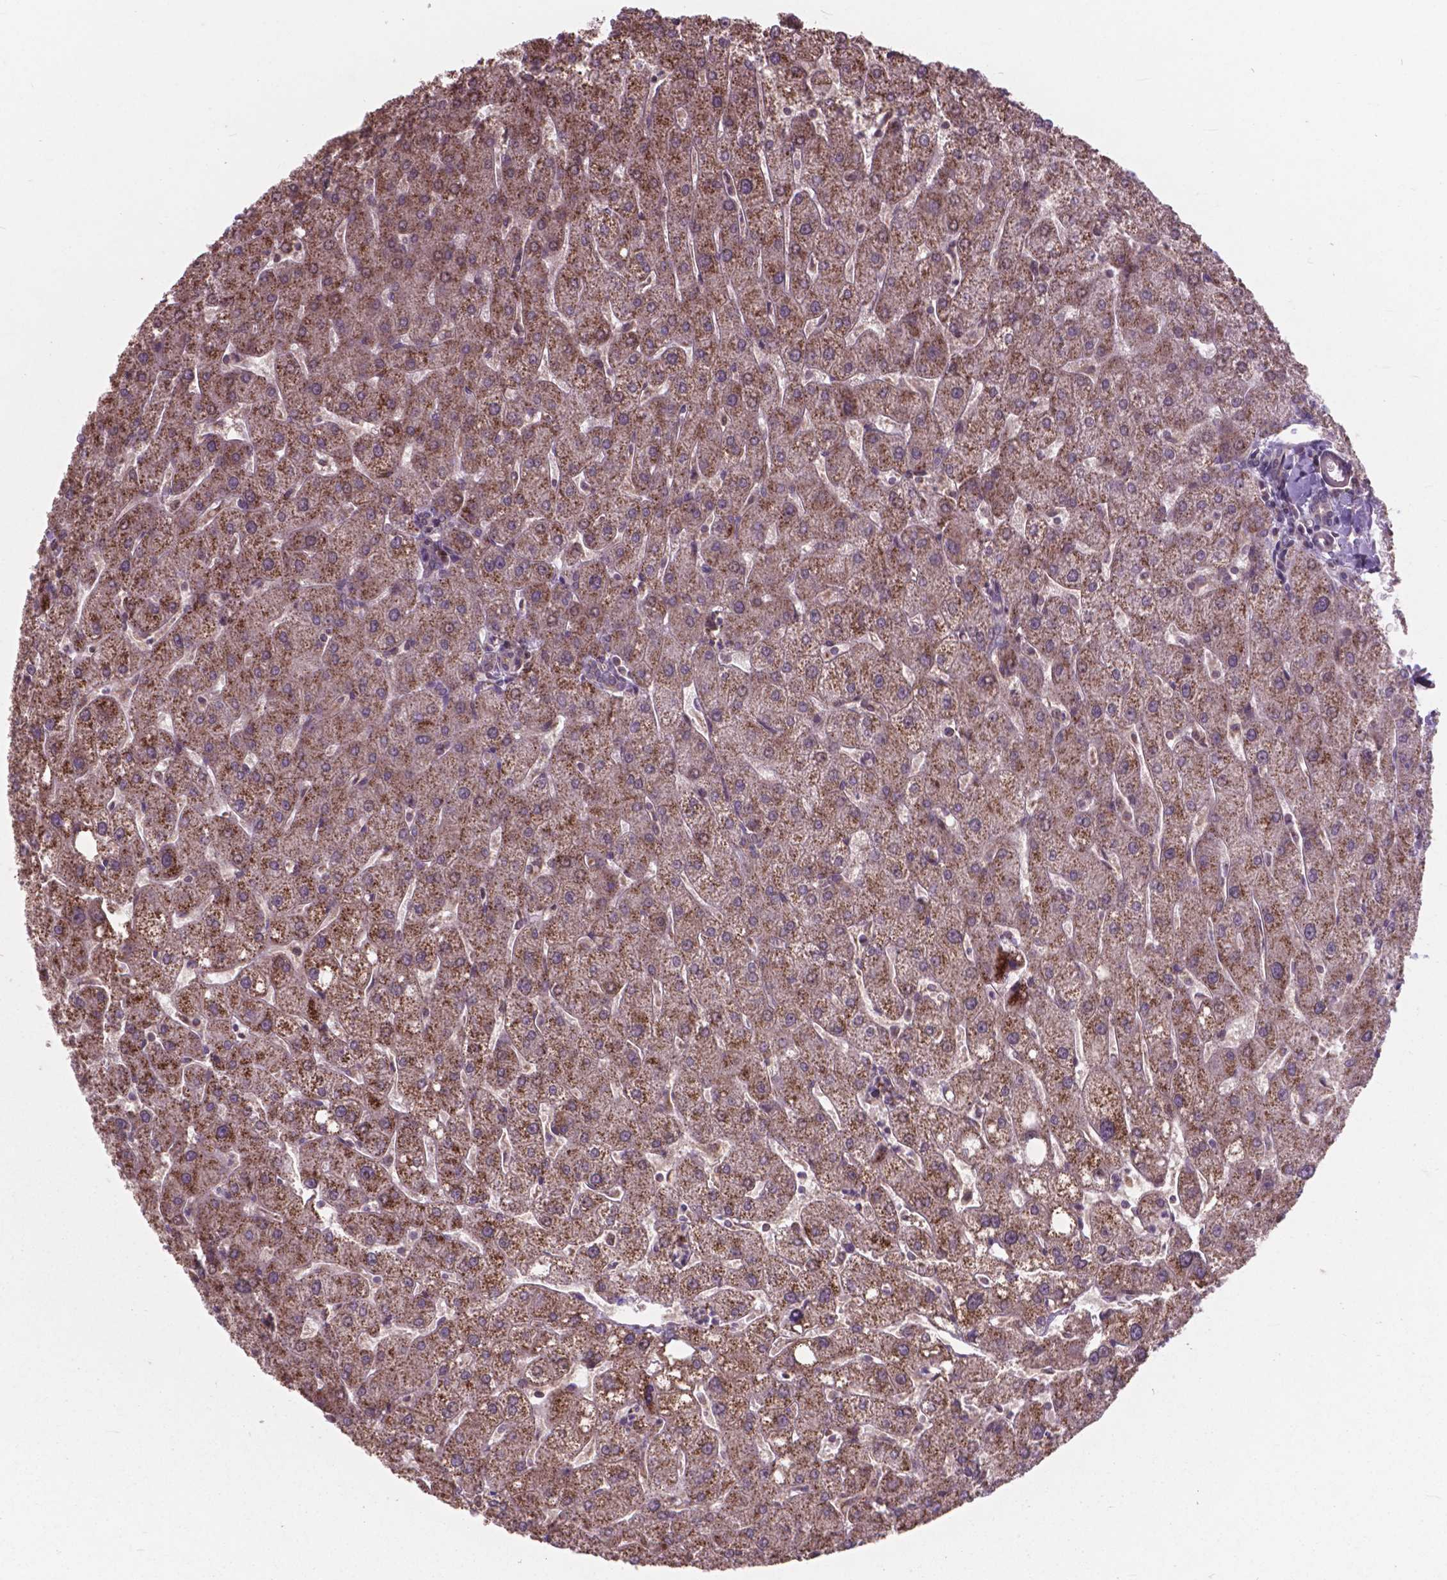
{"staining": {"intensity": "weak", "quantity": "25%-75%", "location": "cytoplasmic/membranous"}, "tissue": "liver", "cell_type": "Cholangiocytes", "image_type": "normal", "snomed": [{"axis": "morphology", "description": "Normal tissue, NOS"}, {"axis": "topography", "description": "Liver"}], "caption": "A low amount of weak cytoplasmic/membranous staining is present in about 25%-75% of cholangiocytes in benign liver. The staining was performed using DAB, with brown indicating positive protein expression. Nuclei are stained blue with hematoxylin.", "gene": "MRPL33", "patient": {"sex": "male", "age": 67}}